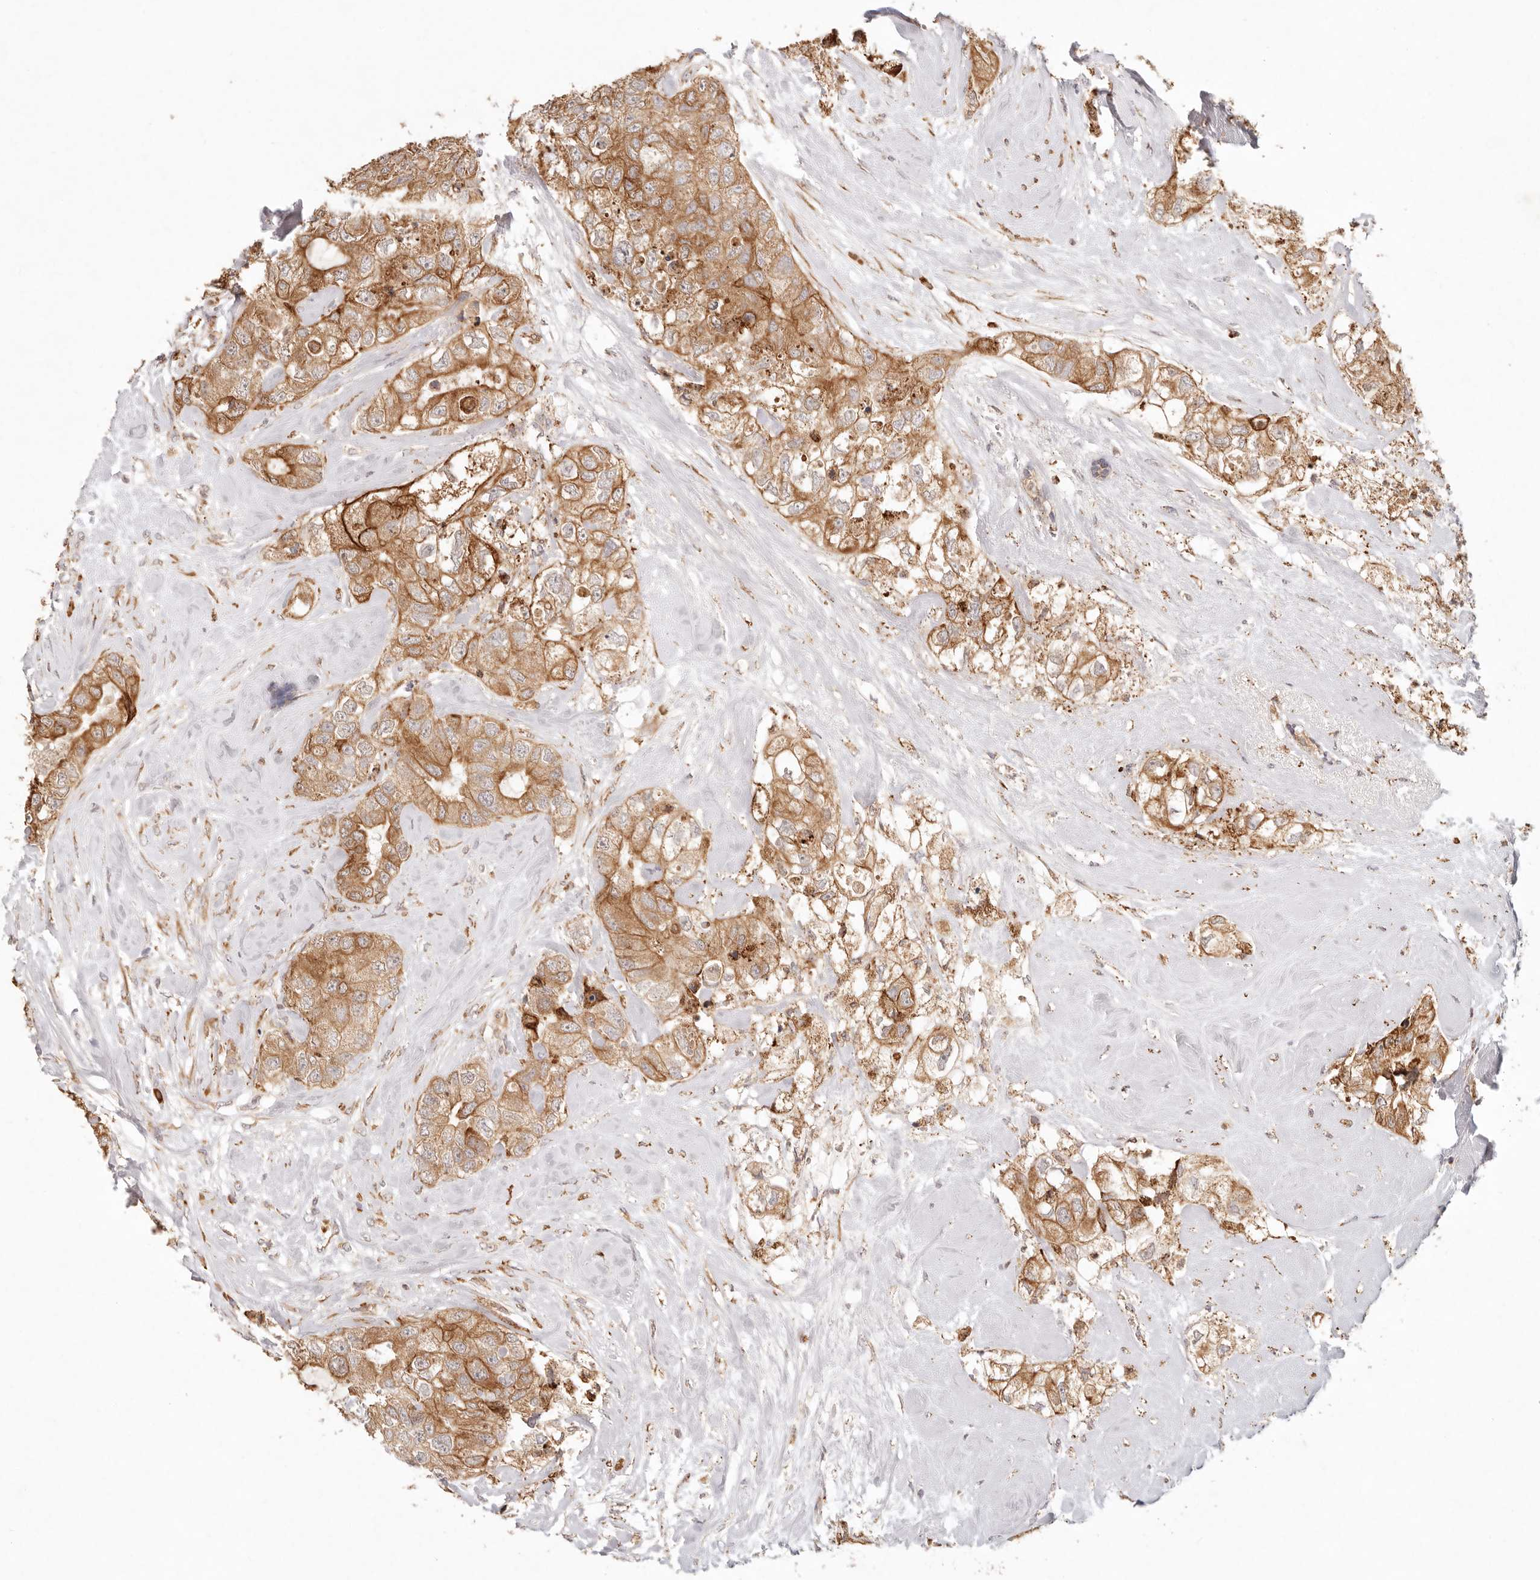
{"staining": {"intensity": "strong", "quantity": ">75%", "location": "cytoplasmic/membranous"}, "tissue": "breast cancer", "cell_type": "Tumor cells", "image_type": "cancer", "snomed": [{"axis": "morphology", "description": "Duct carcinoma"}, {"axis": "topography", "description": "Breast"}], "caption": "Breast cancer was stained to show a protein in brown. There is high levels of strong cytoplasmic/membranous expression in approximately >75% of tumor cells.", "gene": "C1orf127", "patient": {"sex": "female", "age": 62}}